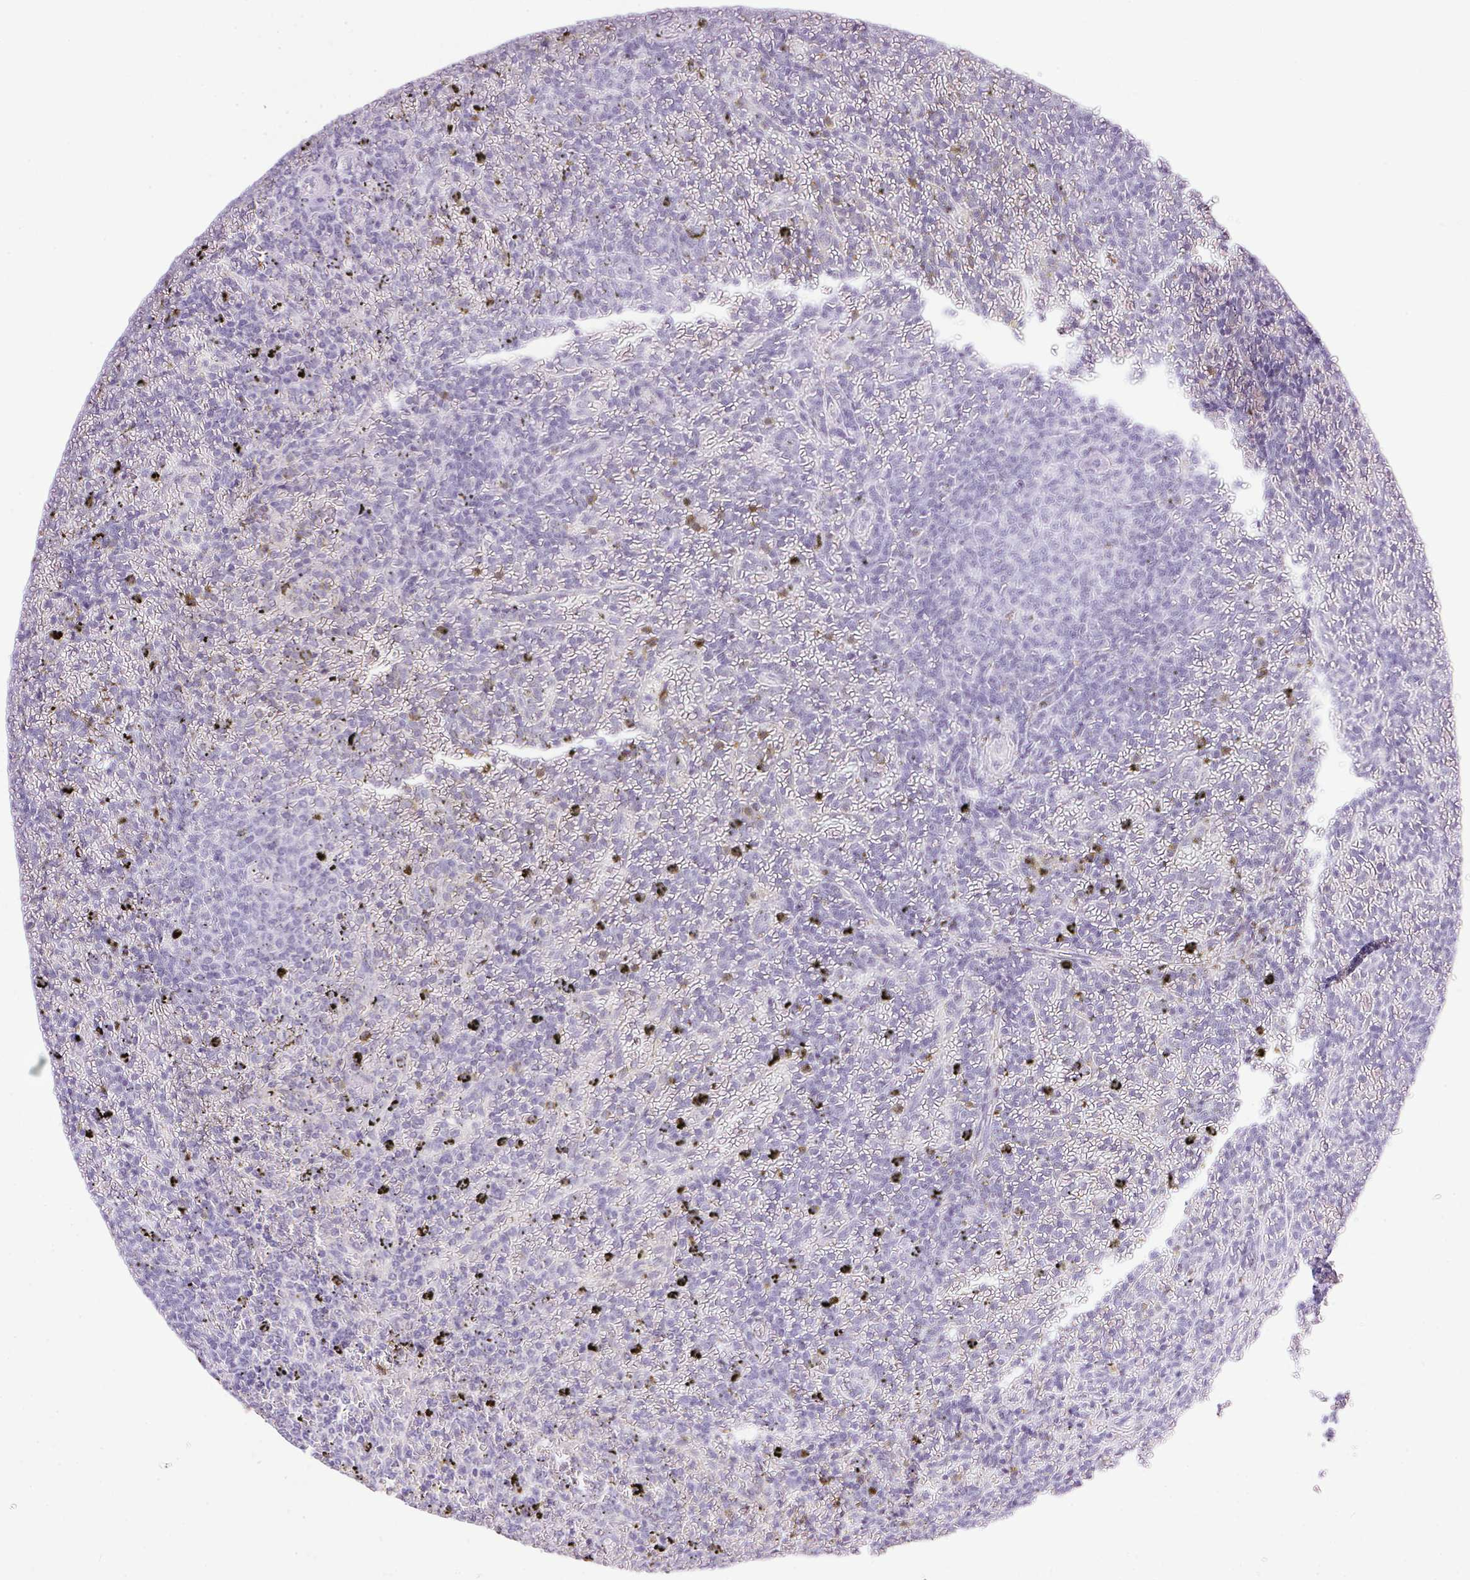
{"staining": {"intensity": "negative", "quantity": "none", "location": "none"}, "tissue": "lymphoma", "cell_type": "Tumor cells", "image_type": "cancer", "snomed": [{"axis": "morphology", "description": "Malignant lymphoma, non-Hodgkin's type, Low grade"}, {"axis": "topography", "description": "Spleen"}], "caption": "An IHC histopathology image of lymphoma is shown. There is no staining in tumor cells of lymphoma.", "gene": "ATP6V0A4", "patient": {"sex": "female", "age": 77}}